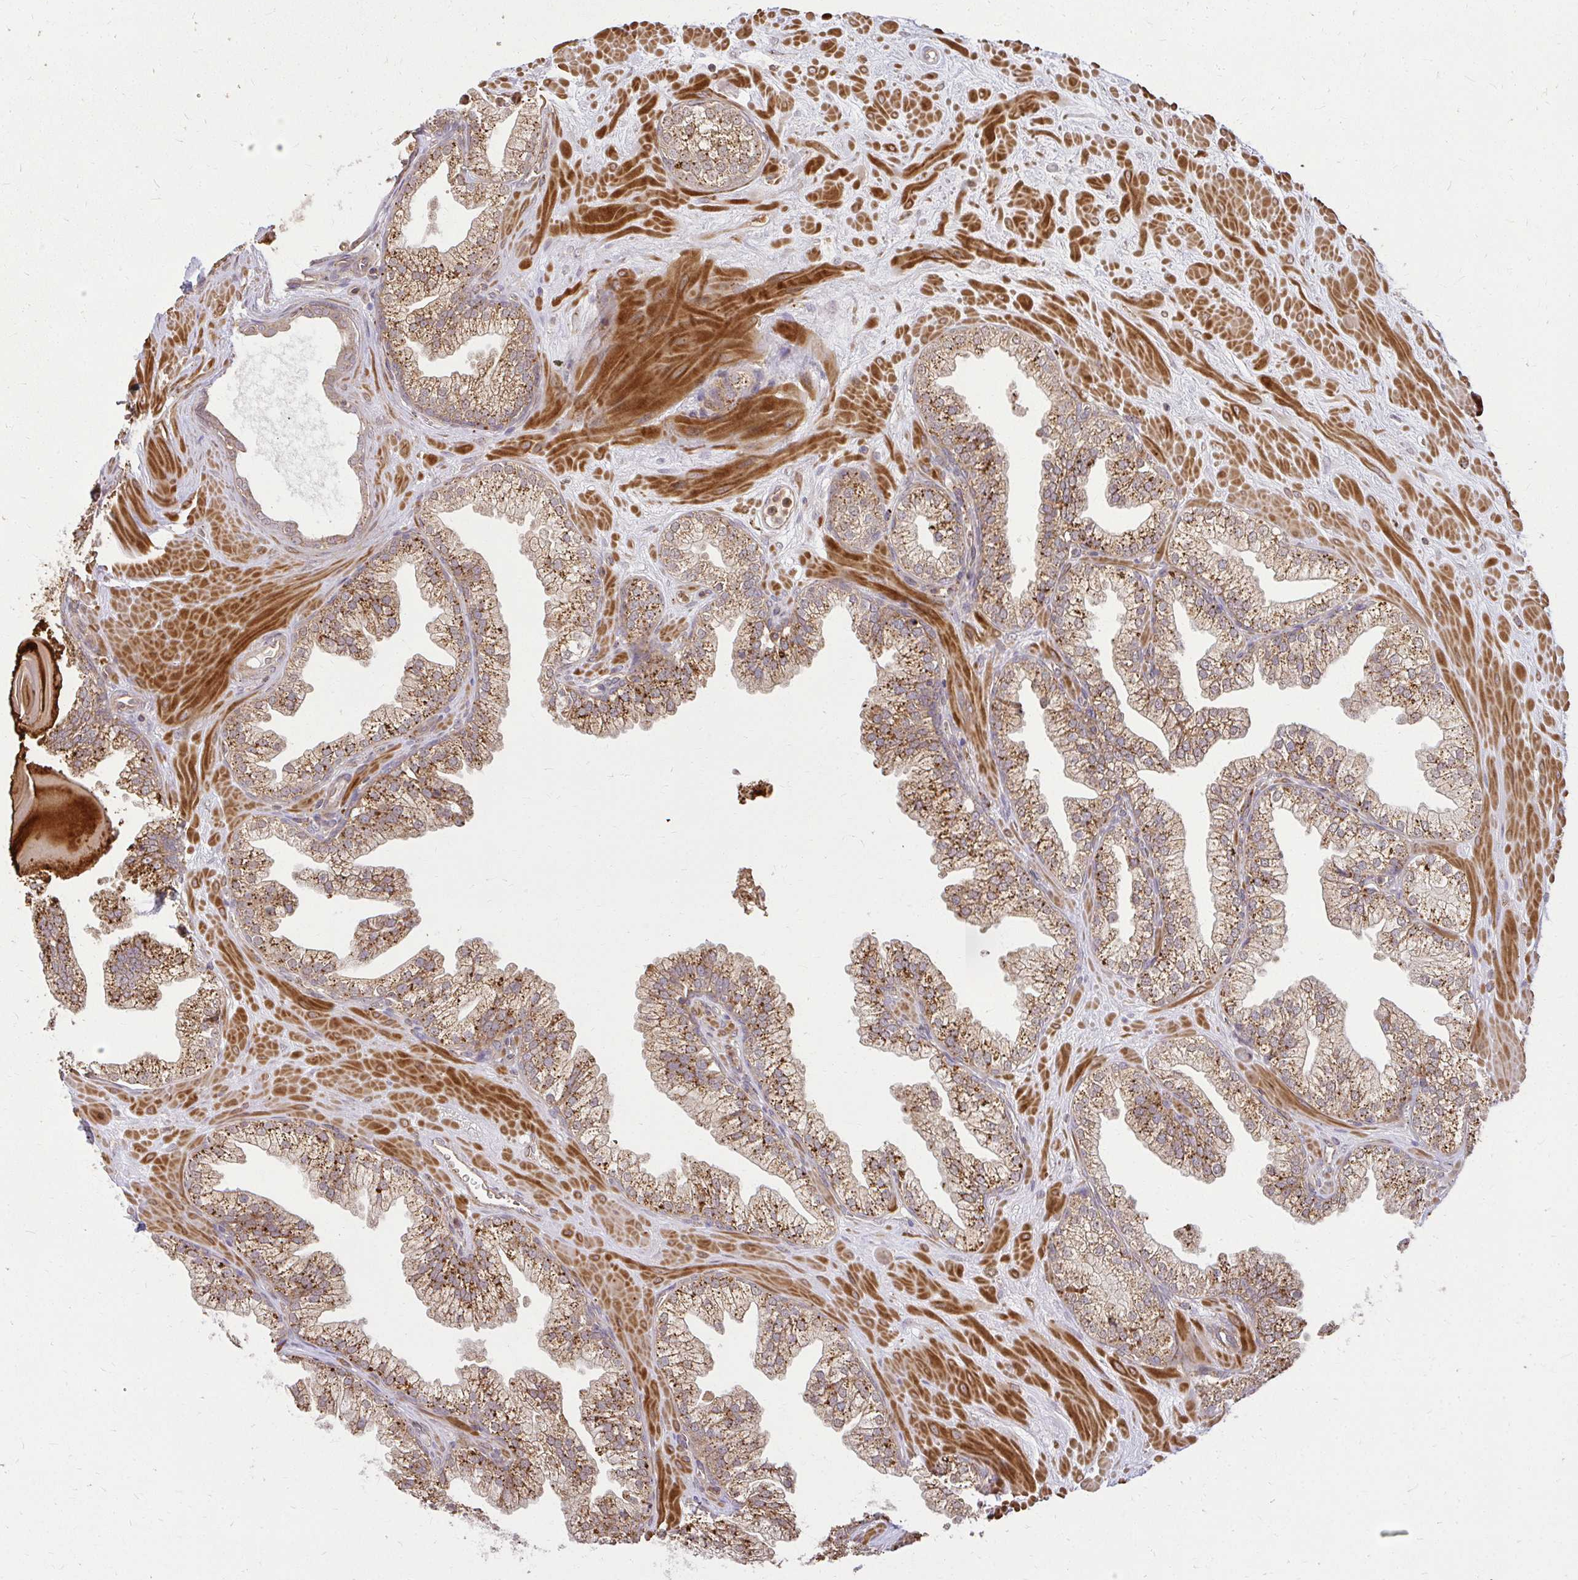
{"staining": {"intensity": "moderate", "quantity": ">75%", "location": "cytoplasmic/membranous"}, "tissue": "prostate", "cell_type": "Glandular cells", "image_type": "normal", "snomed": [{"axis": "morphology", "description": "Normal tissue, NOS"}, {"axis": "topography", "description": "Prostate"}, {"axis": "topography", "description": "Peripheral nerve tissue"}], "caption": "Moderate cytoplasmic/membranous expression is identified in approximately >75% of glandular cells in unremarkable prostate. (brown staining indicates protein expression, while blue staining denotes nuclei).", "gene": "GNS", "patient": {"sex": "male", "age": 61}}